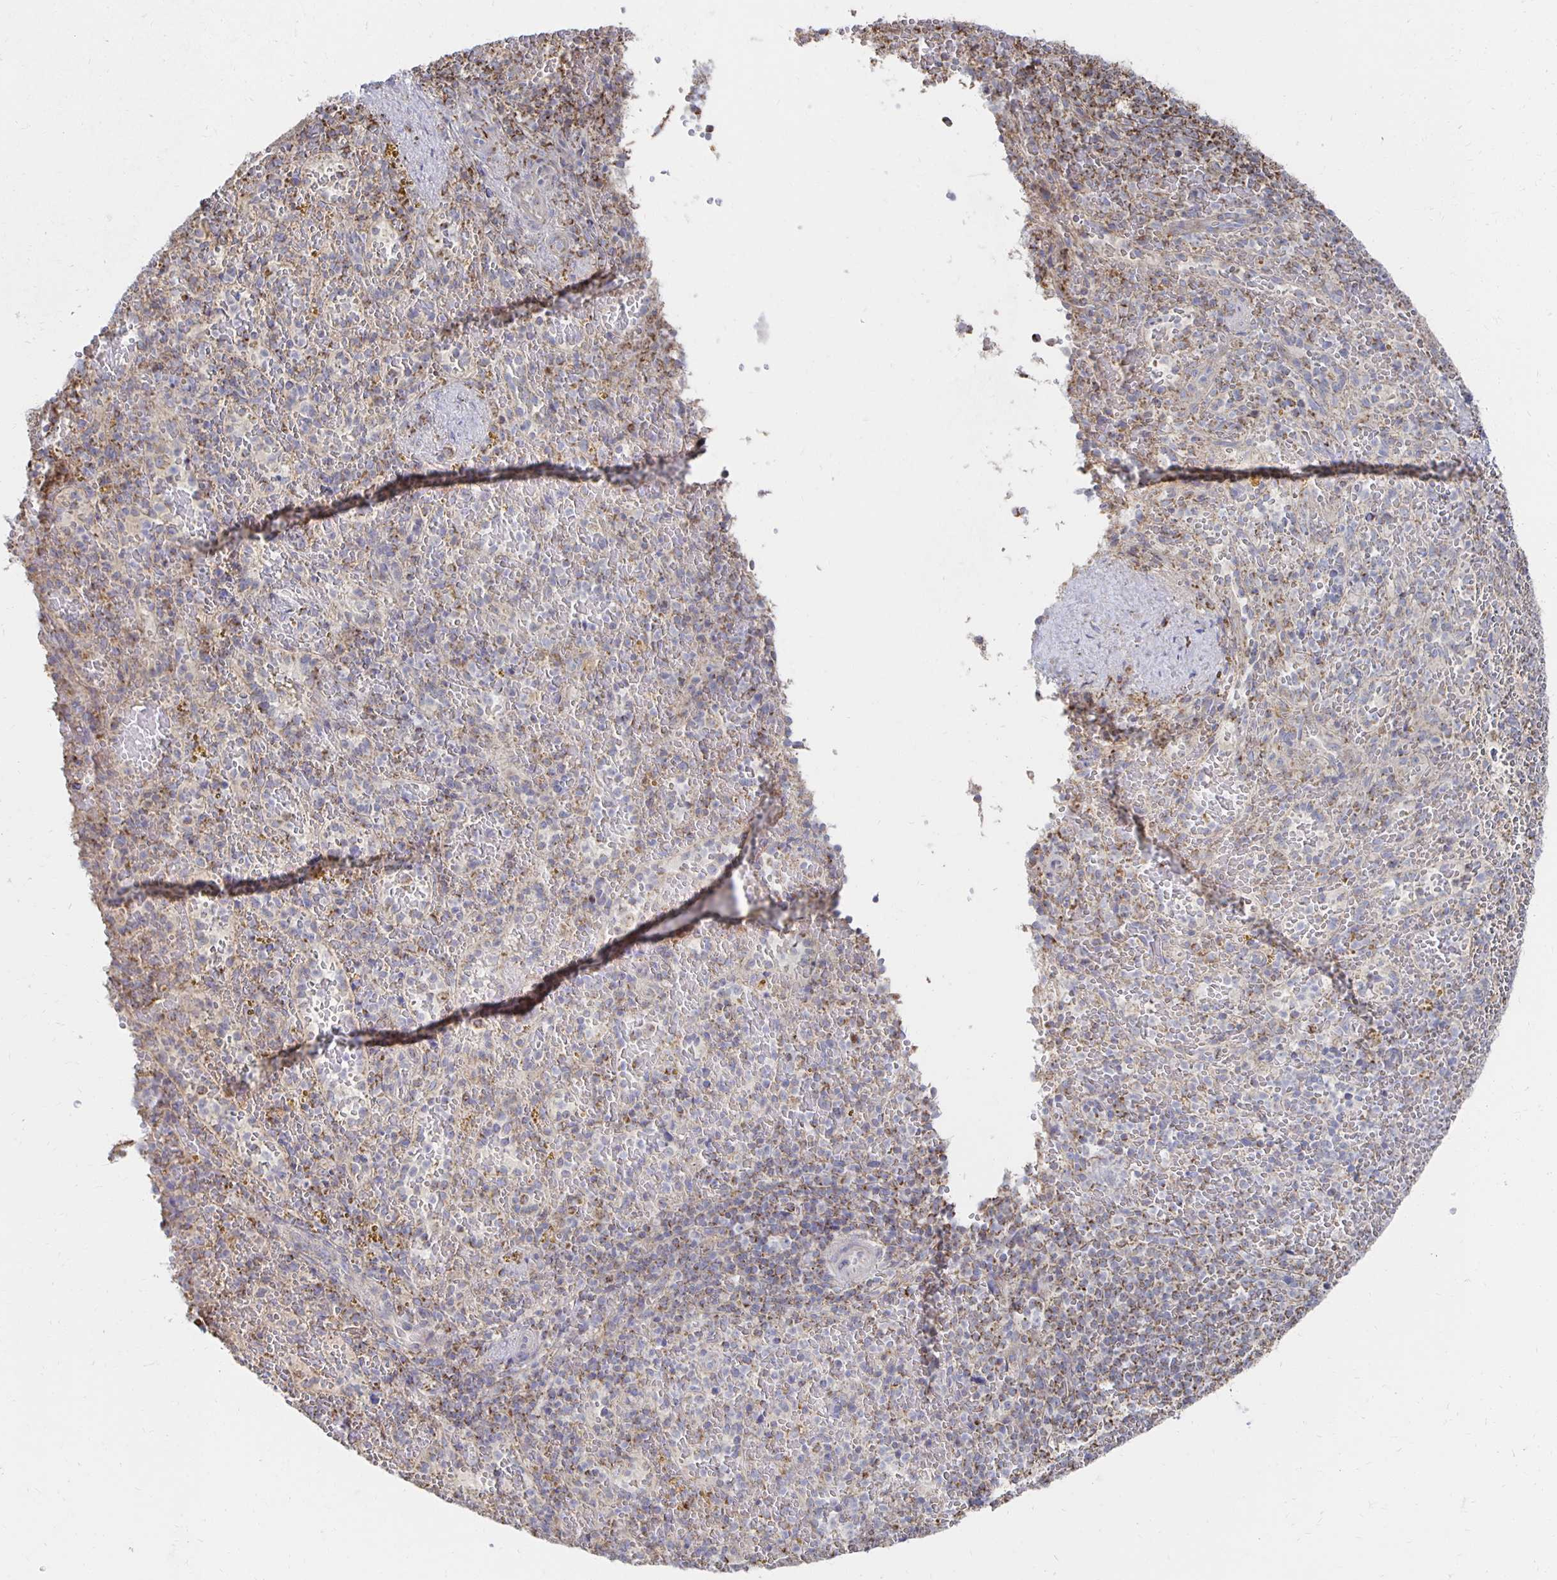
{"staining": {"intensity": "negative", "quantity": "none", "location": "none"}, "tissue": "spleen", "cell_type": "Cells in red pulp", "image_type": "normal", "snomed": [{"axis": "morphology", "description": "Normal tissue, NOS"}, {"axis": "topography", "description": "Spleen"}], "caption": "IHC of benign spleen demonstrates no positivity in cells in red pulp. The staining was performed using DAB (3,3'-diaminobenzidine) to visualize the protein expression in brown, while the nuclei were stained in blue with hematoxylin (Magnification: 20x).", "gene": "NKX2", "patient": {"sex": "female", "age": 50}}